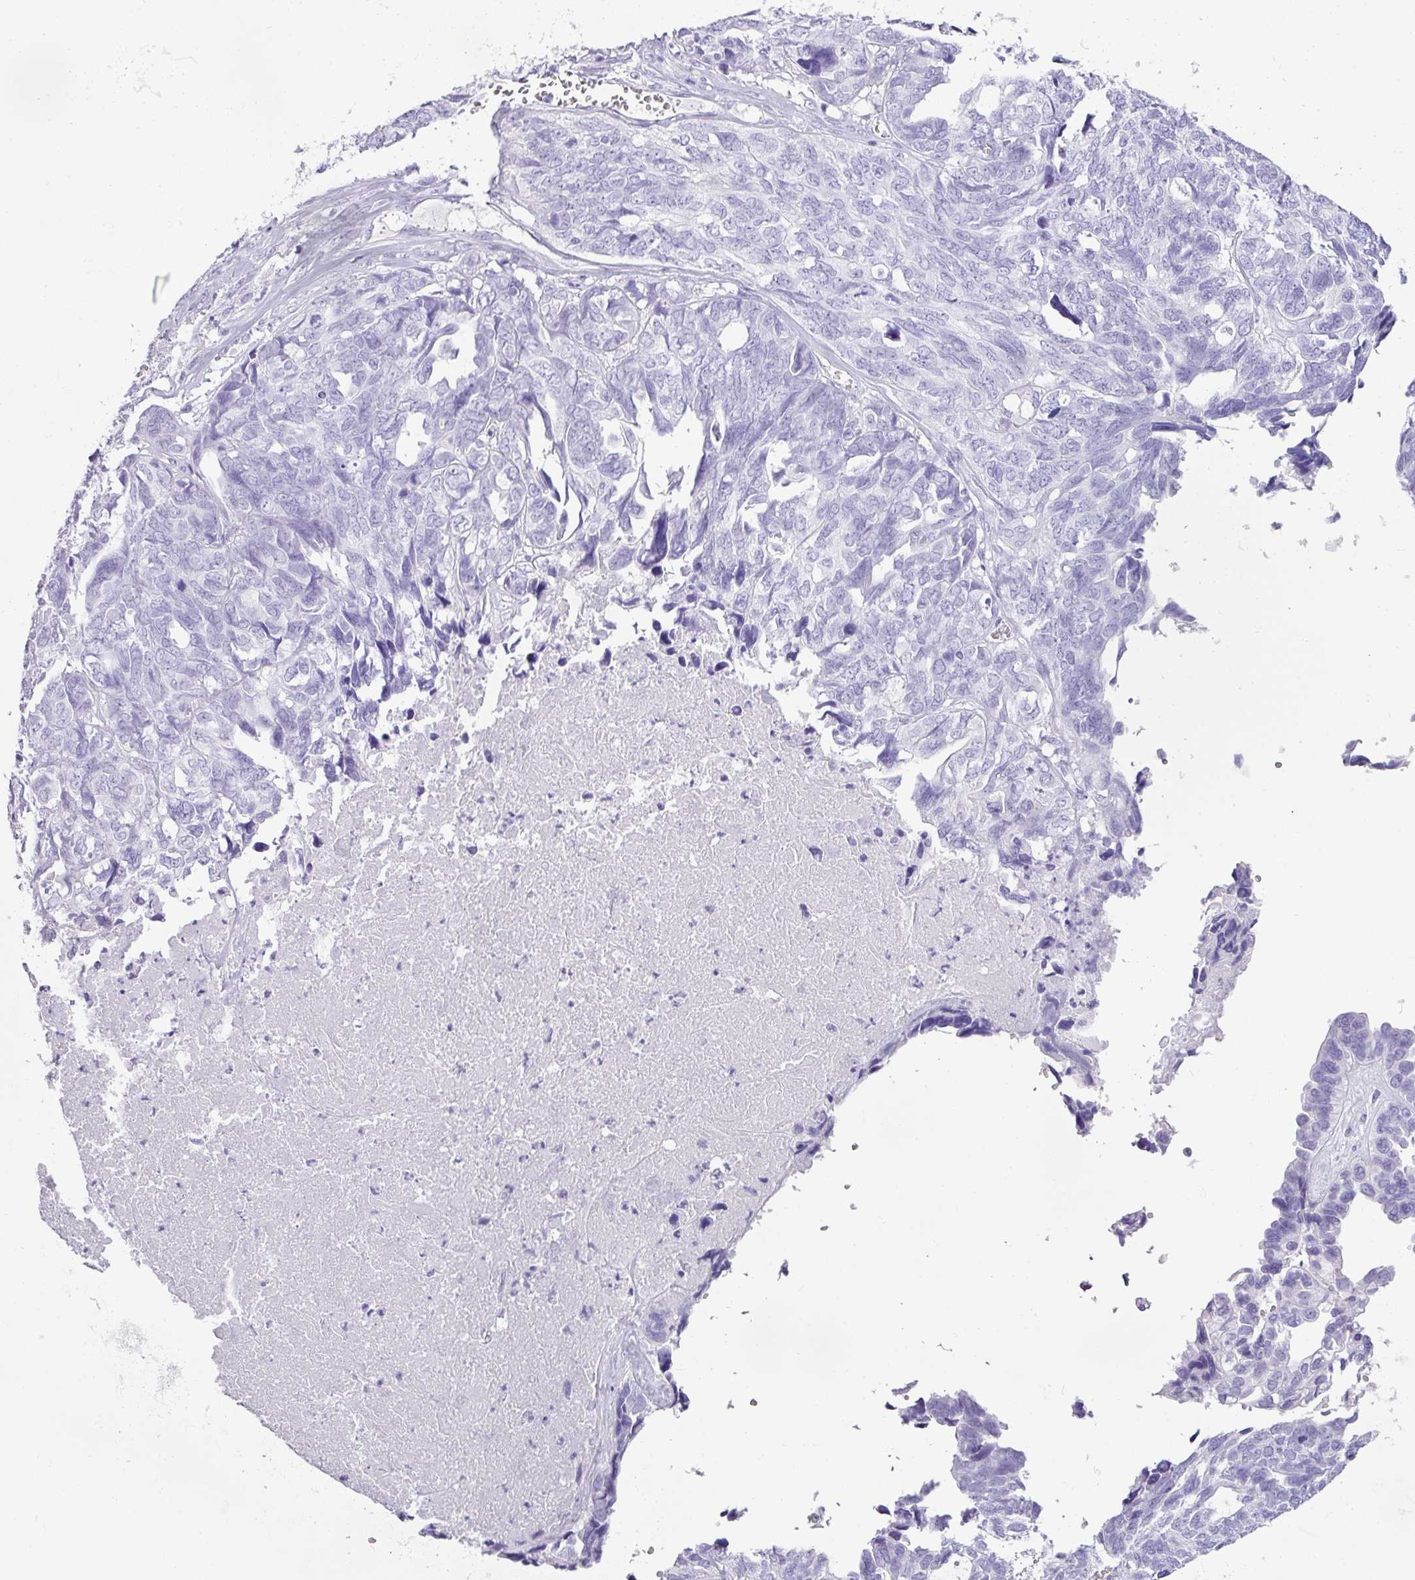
{"staining": {"intensity": "negative", "quantity": "none", "location": "none"}, "tissue": "ovarian cancer", "cell_type": "Tumor cells", "image_type": "cancer", "snomed": [{"axis": "morphology", "description": "Cystadenocarcinoma, serous, NOS"}, {"axis": "topography", "description": "Ovary"}], "caption": "There is no significant expression in tumor cells of ovarian cancer (serous cystadenocarcinoma).", "gene": "TNP1", "patient": {"sex": "female", "age": 79}}